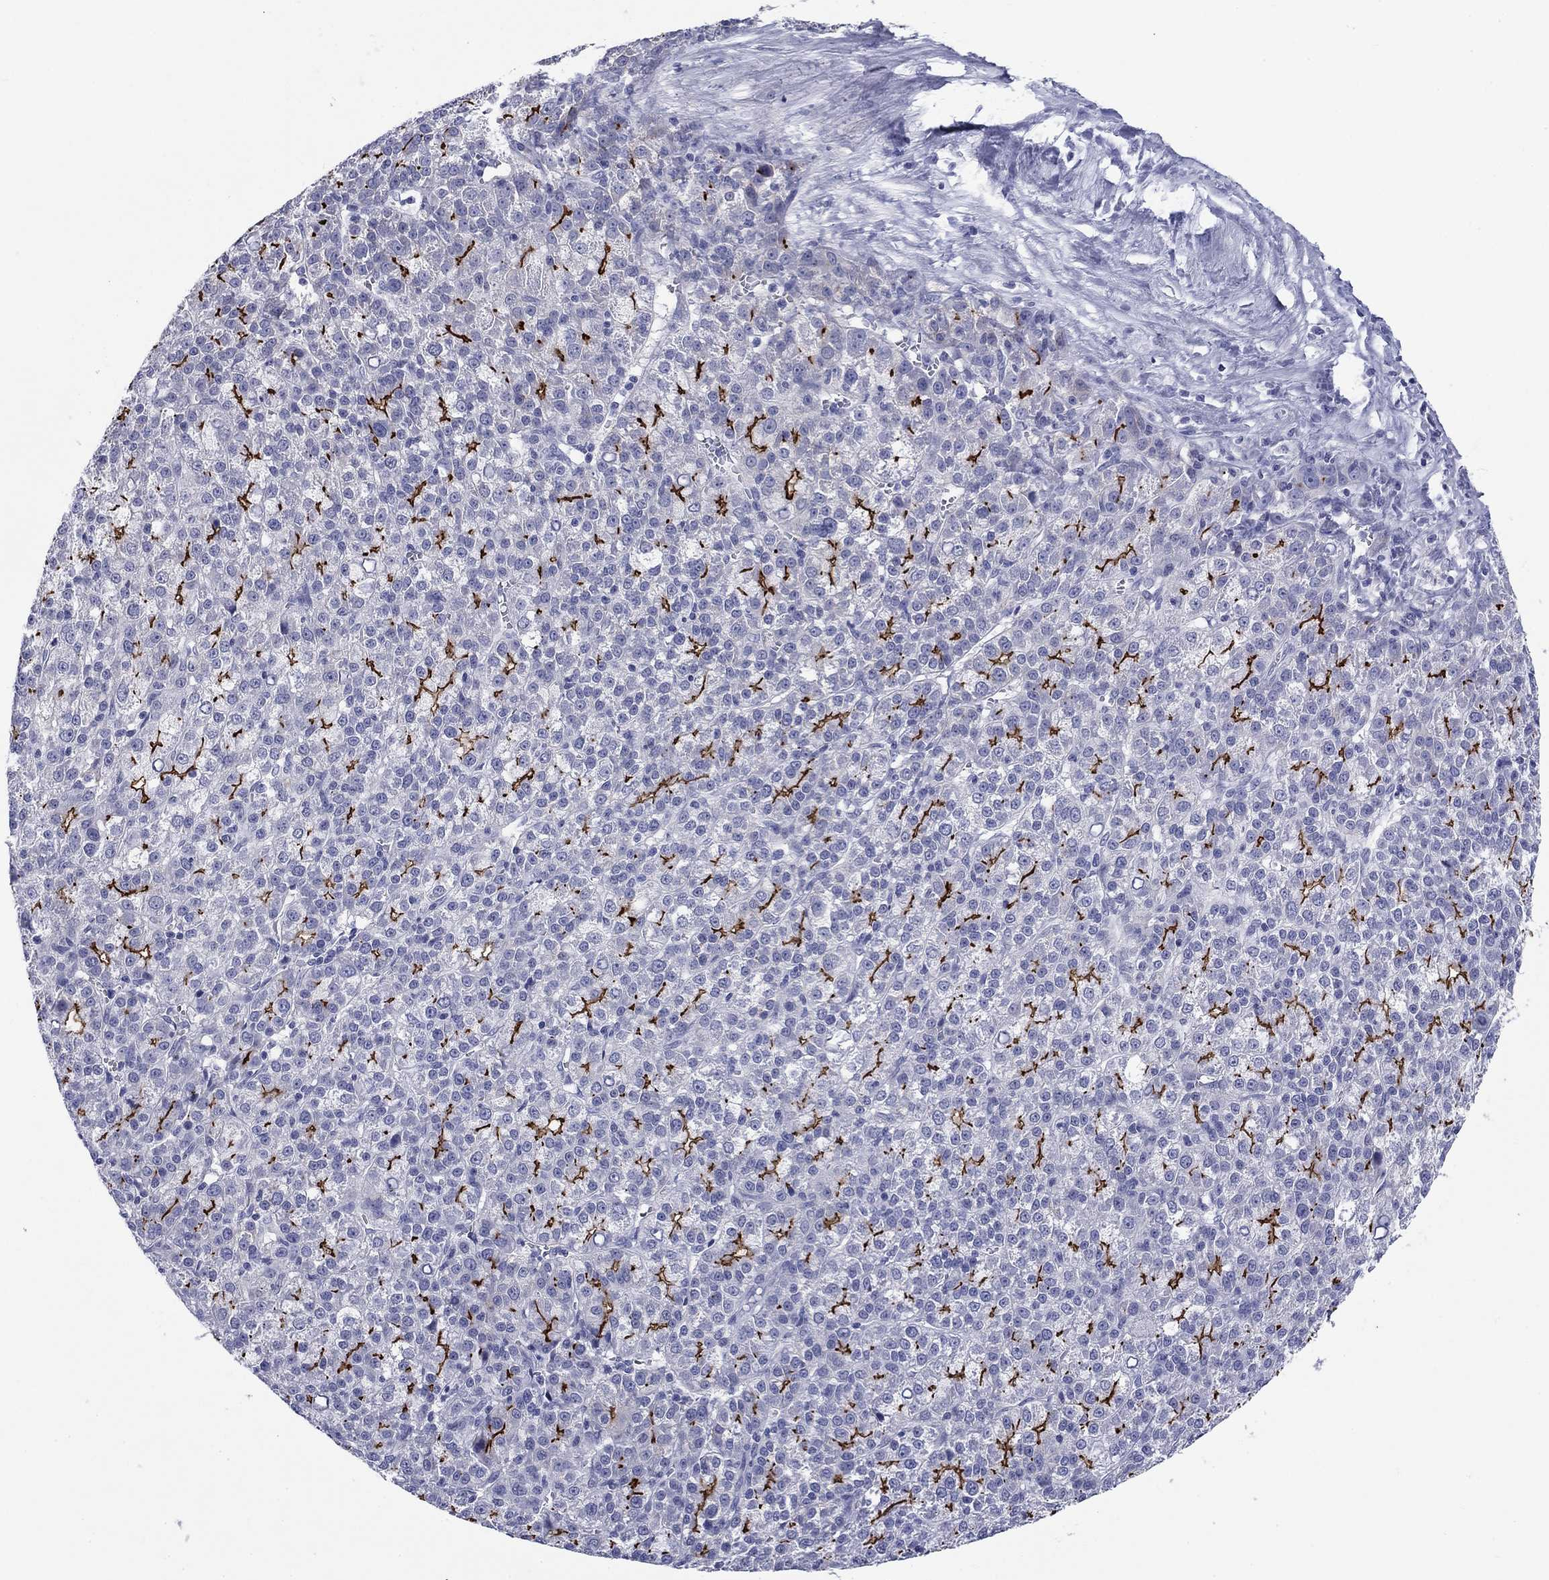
{"staining": {"intensity": "strong", "quantity": "<25%", "location": "cytoplasmic/membranous"}, "tissue": "liver cancer", "cell_type": "Tumor cells", "image_type": "cancer", "snomed": [{"axis": "morphology", "description": "Carcinoma, Hepatocellular, NOS"}, {"axis": "topography", "description": "Liver"}], "caption": "Immunohistochemistry (IHC) of hepatocellular carcinoma (liver) shows medium levels of strong cytoplasmic/membranous staining in approximately <25% of tumor cells.", "gene": "ABCC2", "patient": {"sex": "female", "age": 60}}